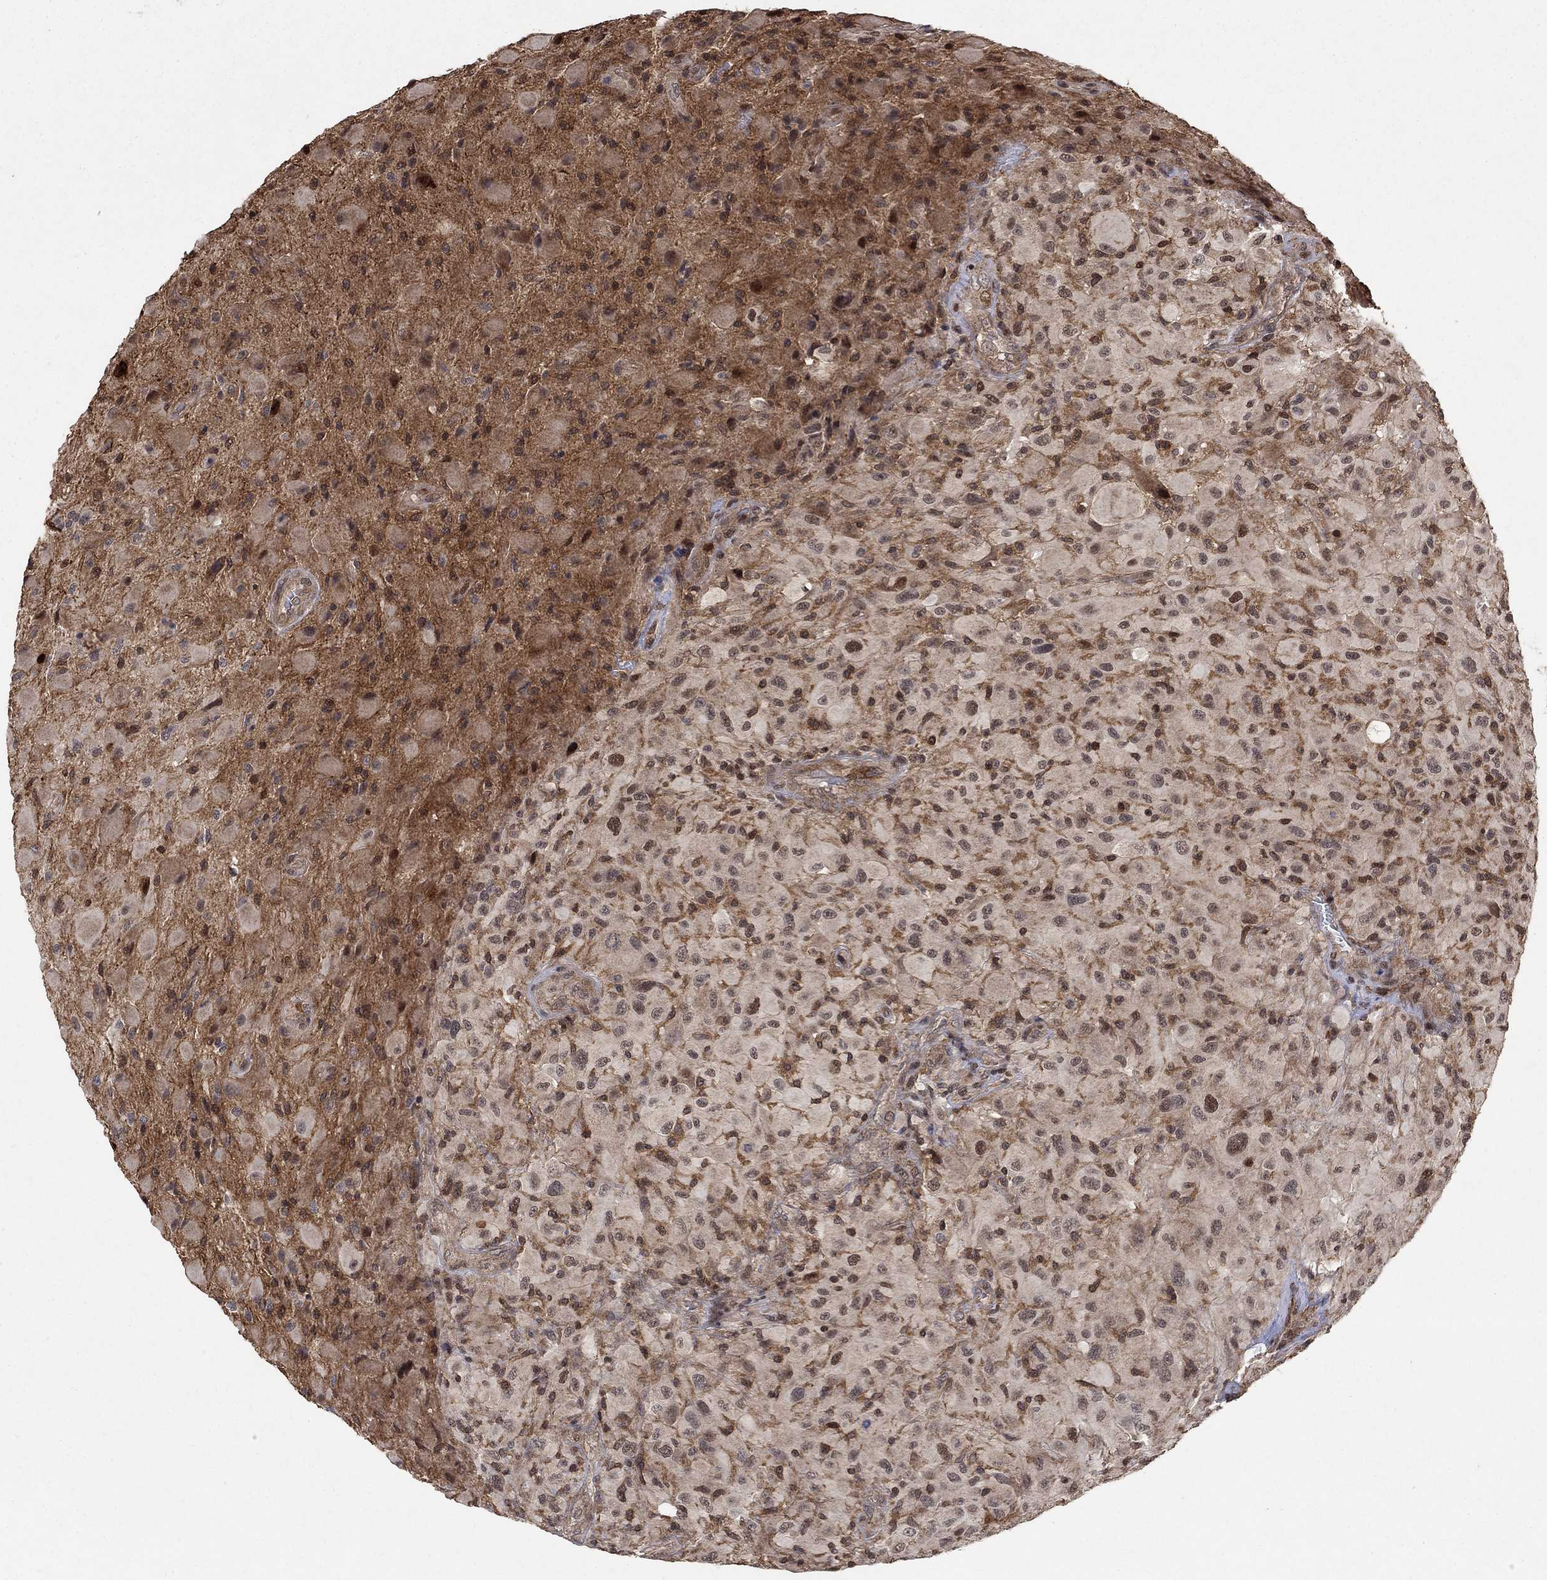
{"staining": {"intensity": "strong", "quantity": "<25%", "location": "nuclear"}, "tissue": "glioma", "cell_type": "Tumor cells", "image_type": "cancer", "snomed": [{"axis": "morphology", "description": "Glioma, malignant, High grade"}, {"axis": "topography", "description": "Cerebral cortex"}], "caption": "An immunohistochemistry (IHC) image of neoplastic tissue is shown. Protein staining in brown labels strong nuclear positivity in malignant high-grade glioma within tumor cells.", "gene": "CCDC66", "patient": {"sex": "male", "age": 35}}